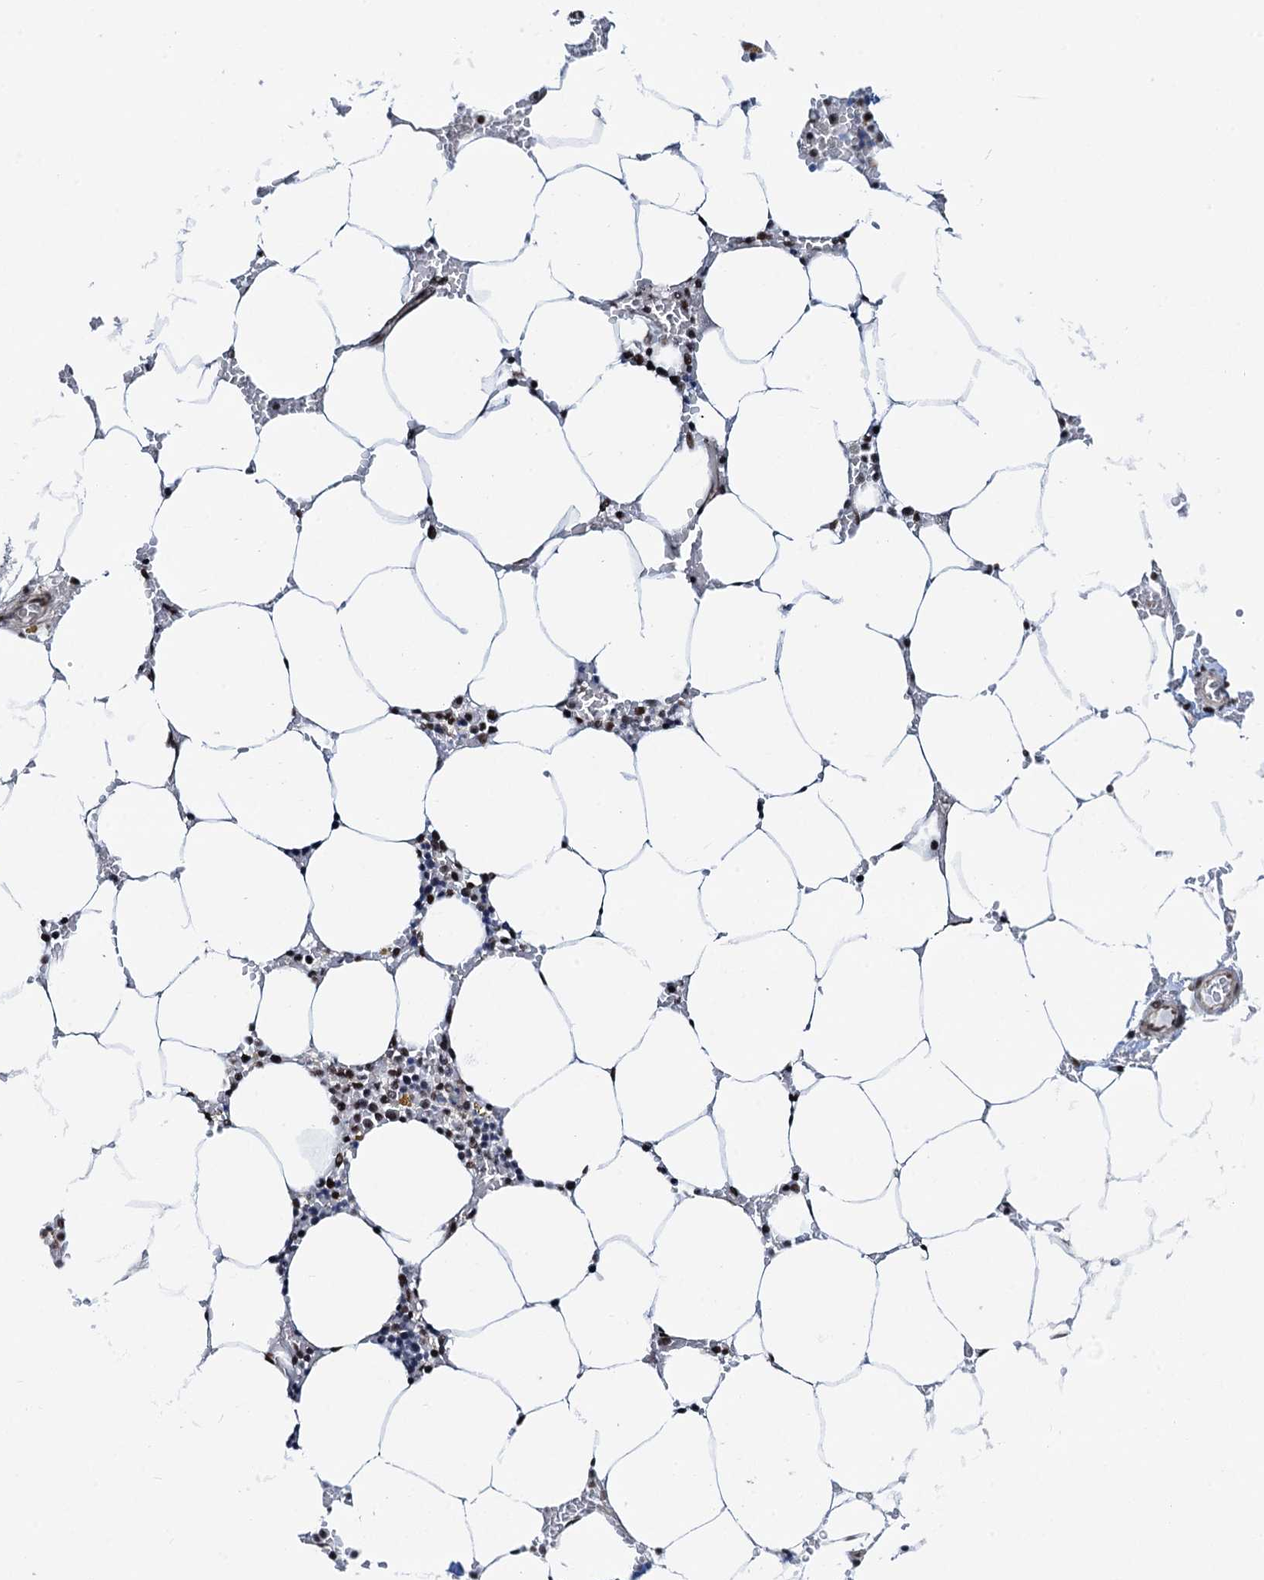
{"staining": {"intensity": "moderate", "quantity": "25%-75%", "location": "nuclear"}, "tissue": "bone marrow", "cell_type": "Hematopoietic cells", "image_type": "normal", "snomed": [{"axis": "morphology", "description": "Normal tissue, NOS"}, {"axis": "topography", "description": "Bone marrow"}], "caption": "Protein staining of normal bone marrow displays moderate nuclear expression in about 25%-75% of hematopoietic cells.", "gene": "ZNF609", "patient": {"sex": "male", "age": 70}}